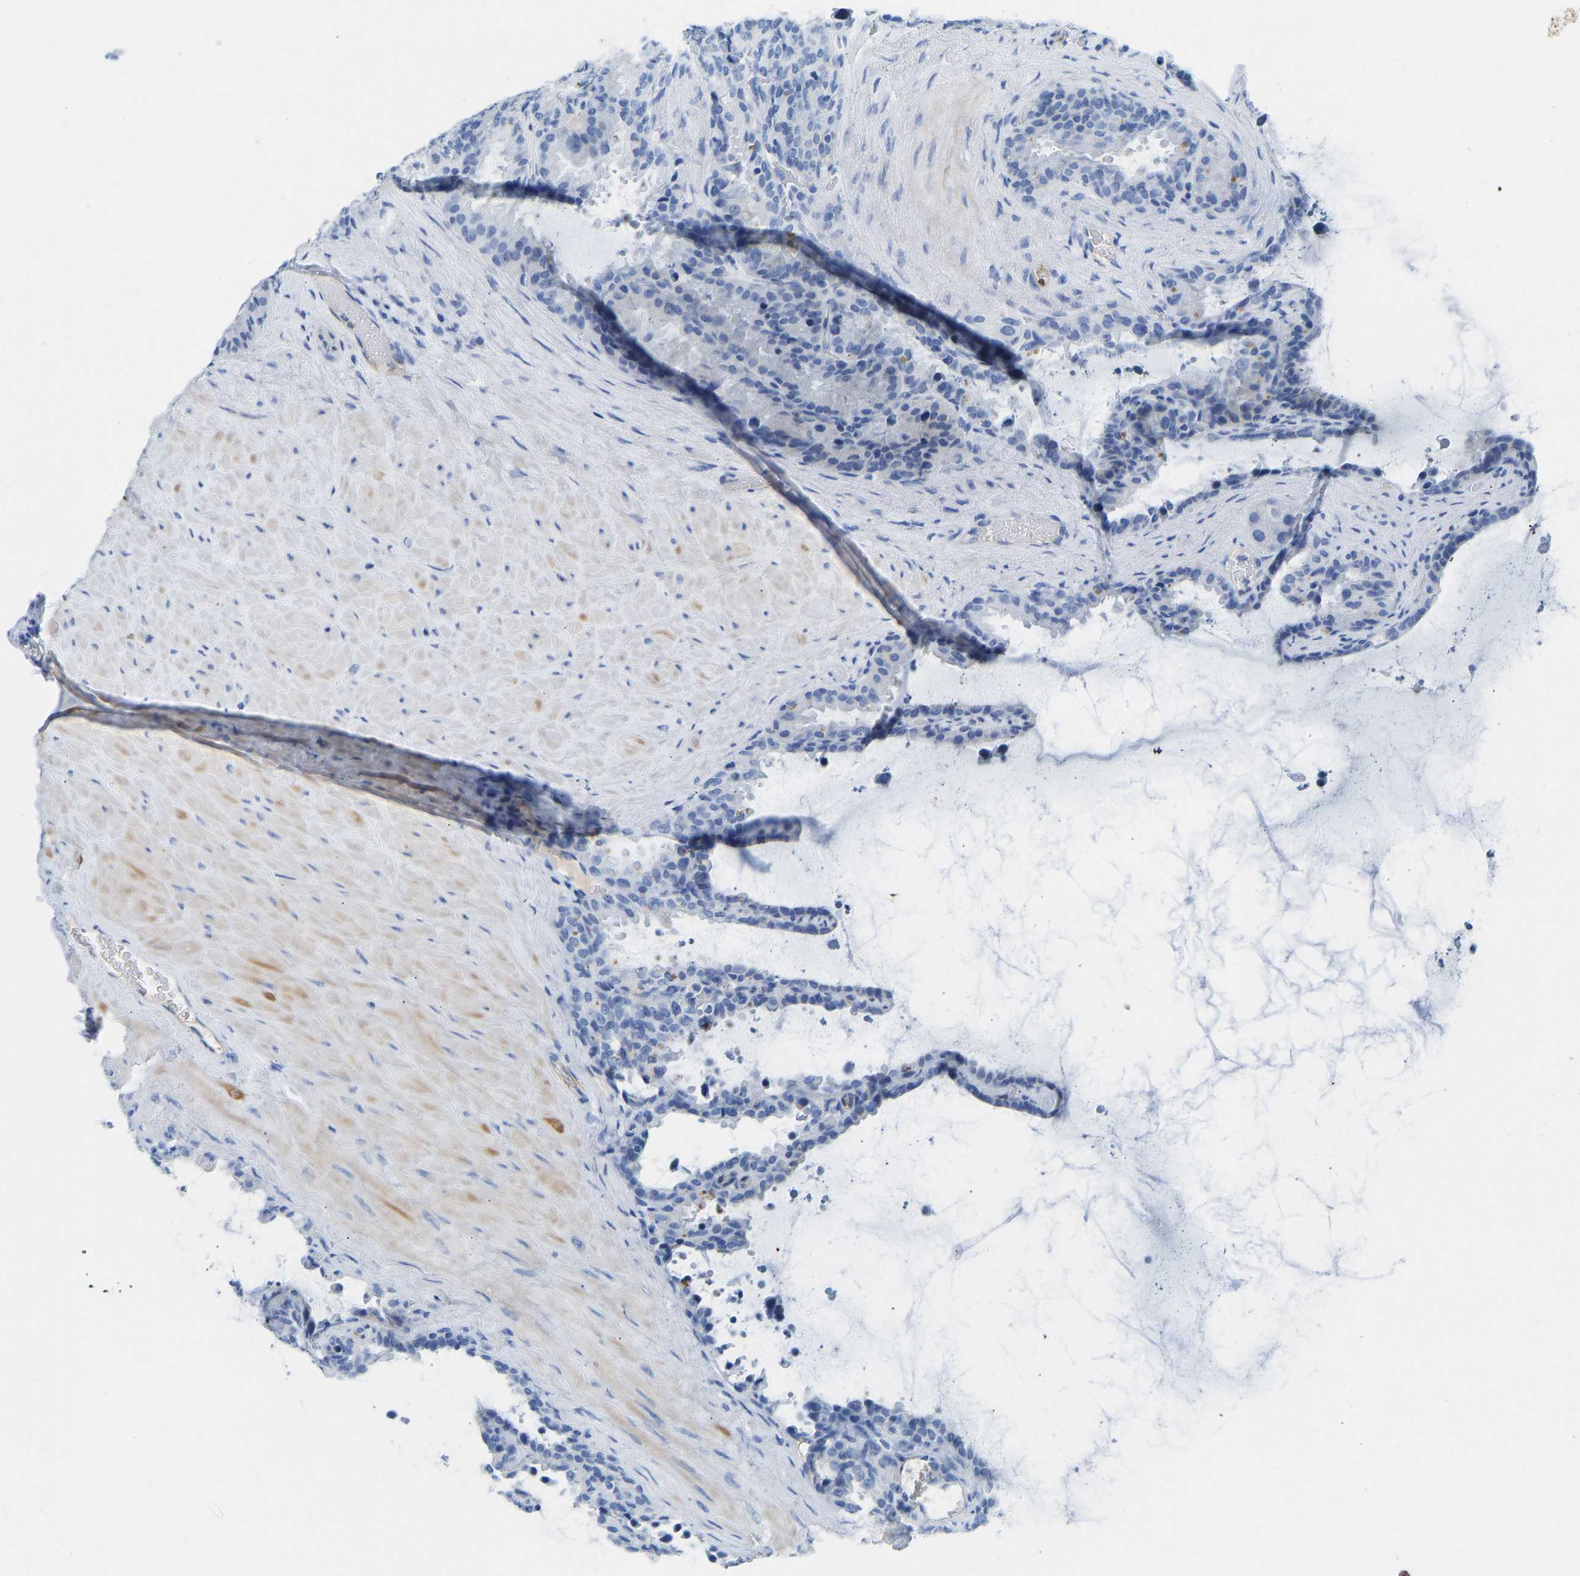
{"staining": {"intensity": "negative", "quantity": "none", "location": "none"}, "tissue": "seminal vesicle", "cell_type": "Glandular cells", "image_type": "normal", "snomed": [{"axis": "morphology", "description": "Normal tissue, NOS"}, {"axis": "topography", "description": "Seminal veicle"}], "caption": "Immunohistochemistry (IHC) photomicrograph of unremarkable seminal vesicle: seminal vesicle stained with DAB (3,3'-diaminobenzidine) reveals no significant protein staining in glandular cells. The staining was performed using DAB to visualize the protein expression in brown, while the nuclei were stained in blue with hematoxylin (Magnification: 20x).", "gene": "NKAIN3", "patient": {"sex": "male", "age": 46}}